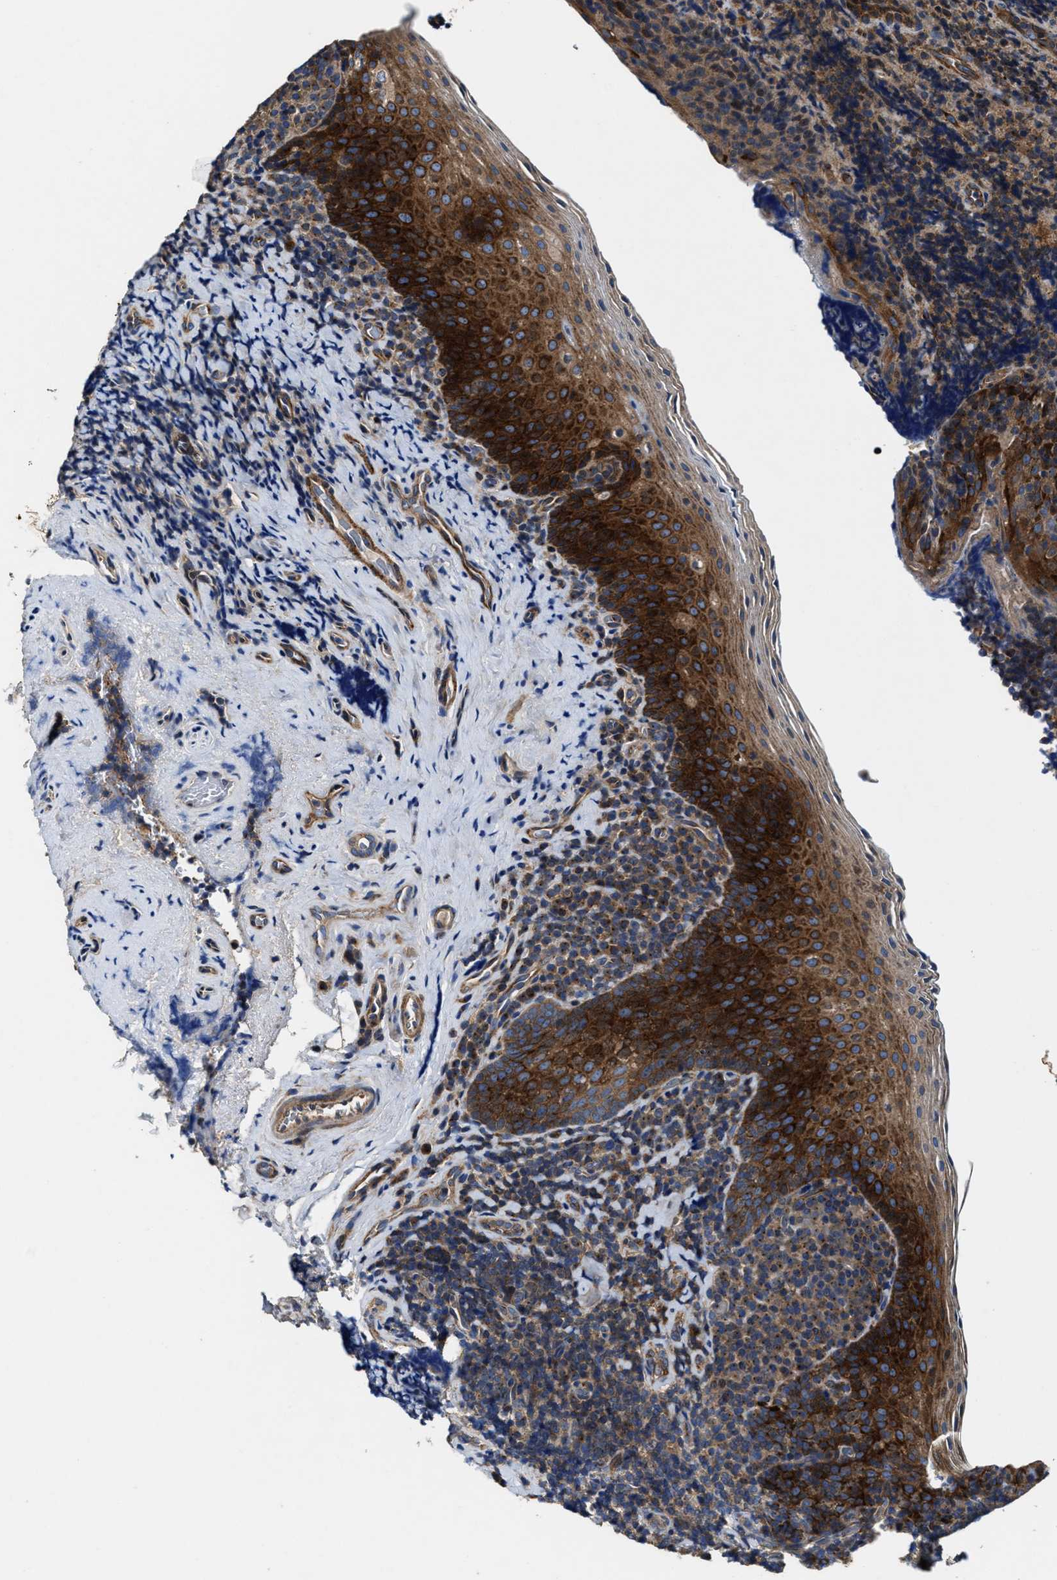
{"staining": {"intensity": "weak", "quantity": ">75%", "location": "cytoplasmic/membranous"}, "tissue": "tonsil", "cell_type": "Germinal center cells", "image_type": "normal", "snomed": [{"axis": "morphology", "description": "Normal tissue, NOS"}, {"axis": "morphology", "description": "Inflammation, NOS"}, {"axis": "topography", "description": "Tonsil"}], "caption": "About >75% of germinal center cells in unremarkable tonsil reveal weak cytoplasmic/membranous protein staining as visualized by brown immunohistochemical staining.", "gene": "PTAR1", "patient": {"sex": "female", "age": 31}}